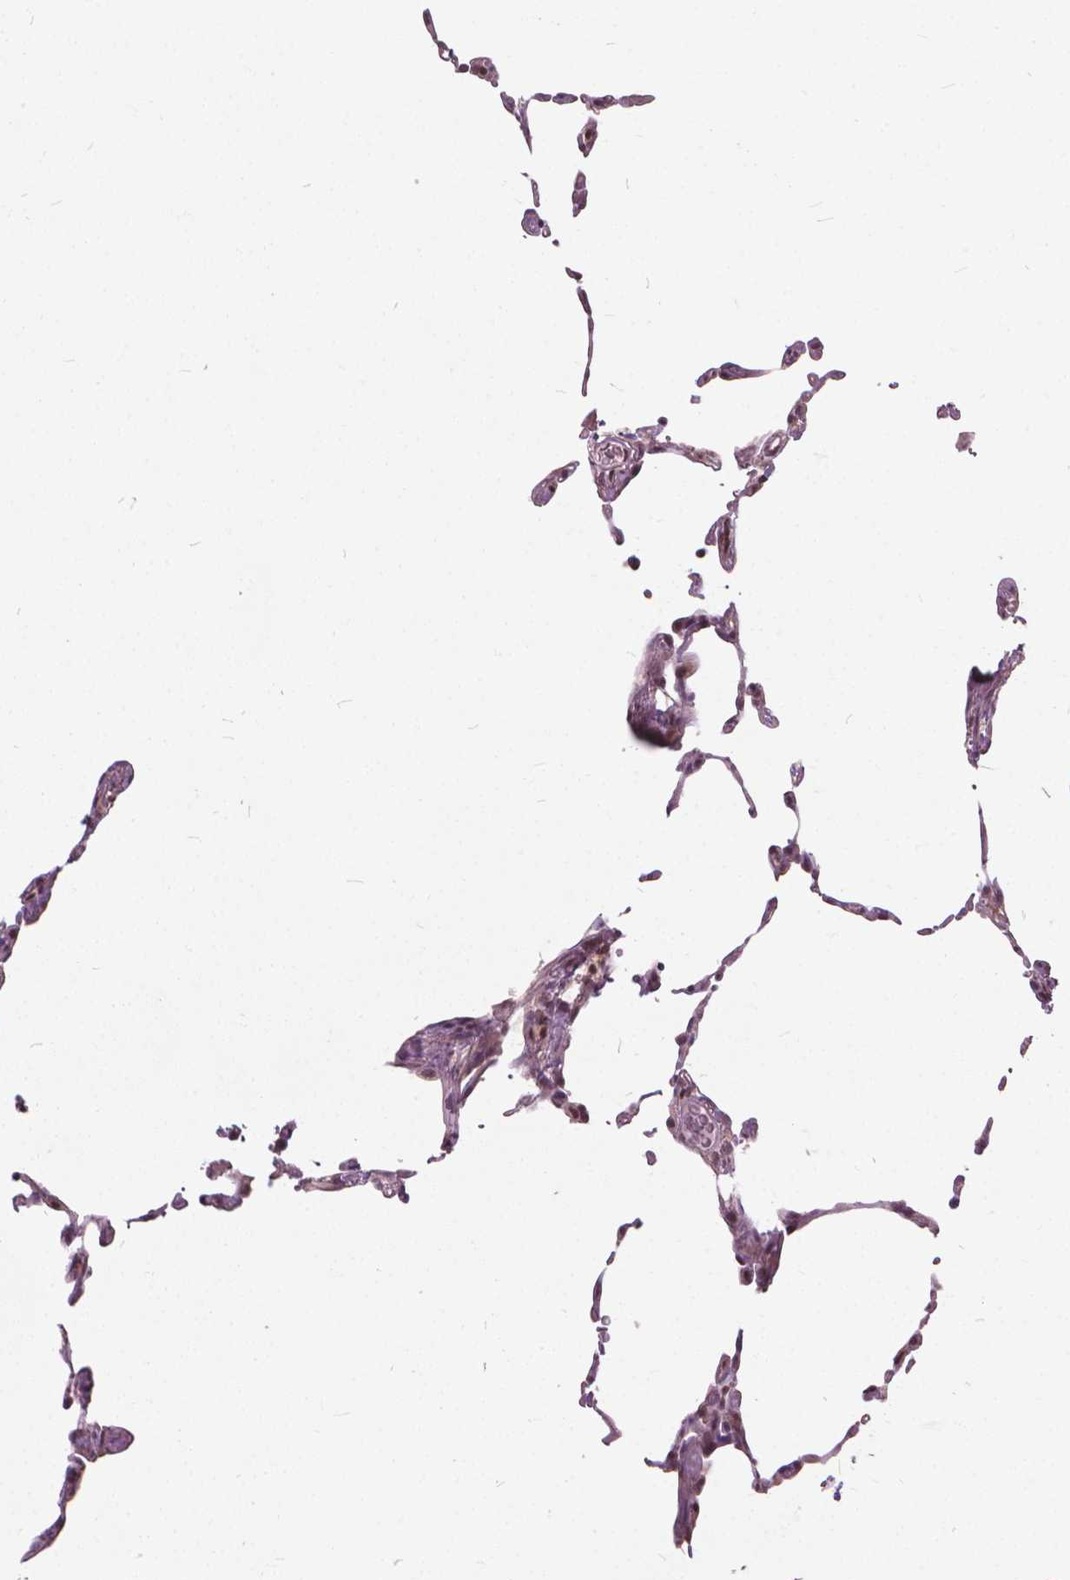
{"staining": {"intensity": "weak", "quantity": "25%-75%", "location": "nuclear"}, "tissue": "lung", "cell_type": "Alveolar cells", "image_type": "normal", "snomed": [{"axis": "morphology", "description": "Normal tissue, NOS"}, {"axis": "topography", "description": "Lung"}], "caption": "About 25%-75% of alveolar cells in benign human lung display weak nuclear protein staining as visualized by brown immunohistochemical staining.", "gene": "STAT5B", "patient": {"sex": "female", "age": 57}}